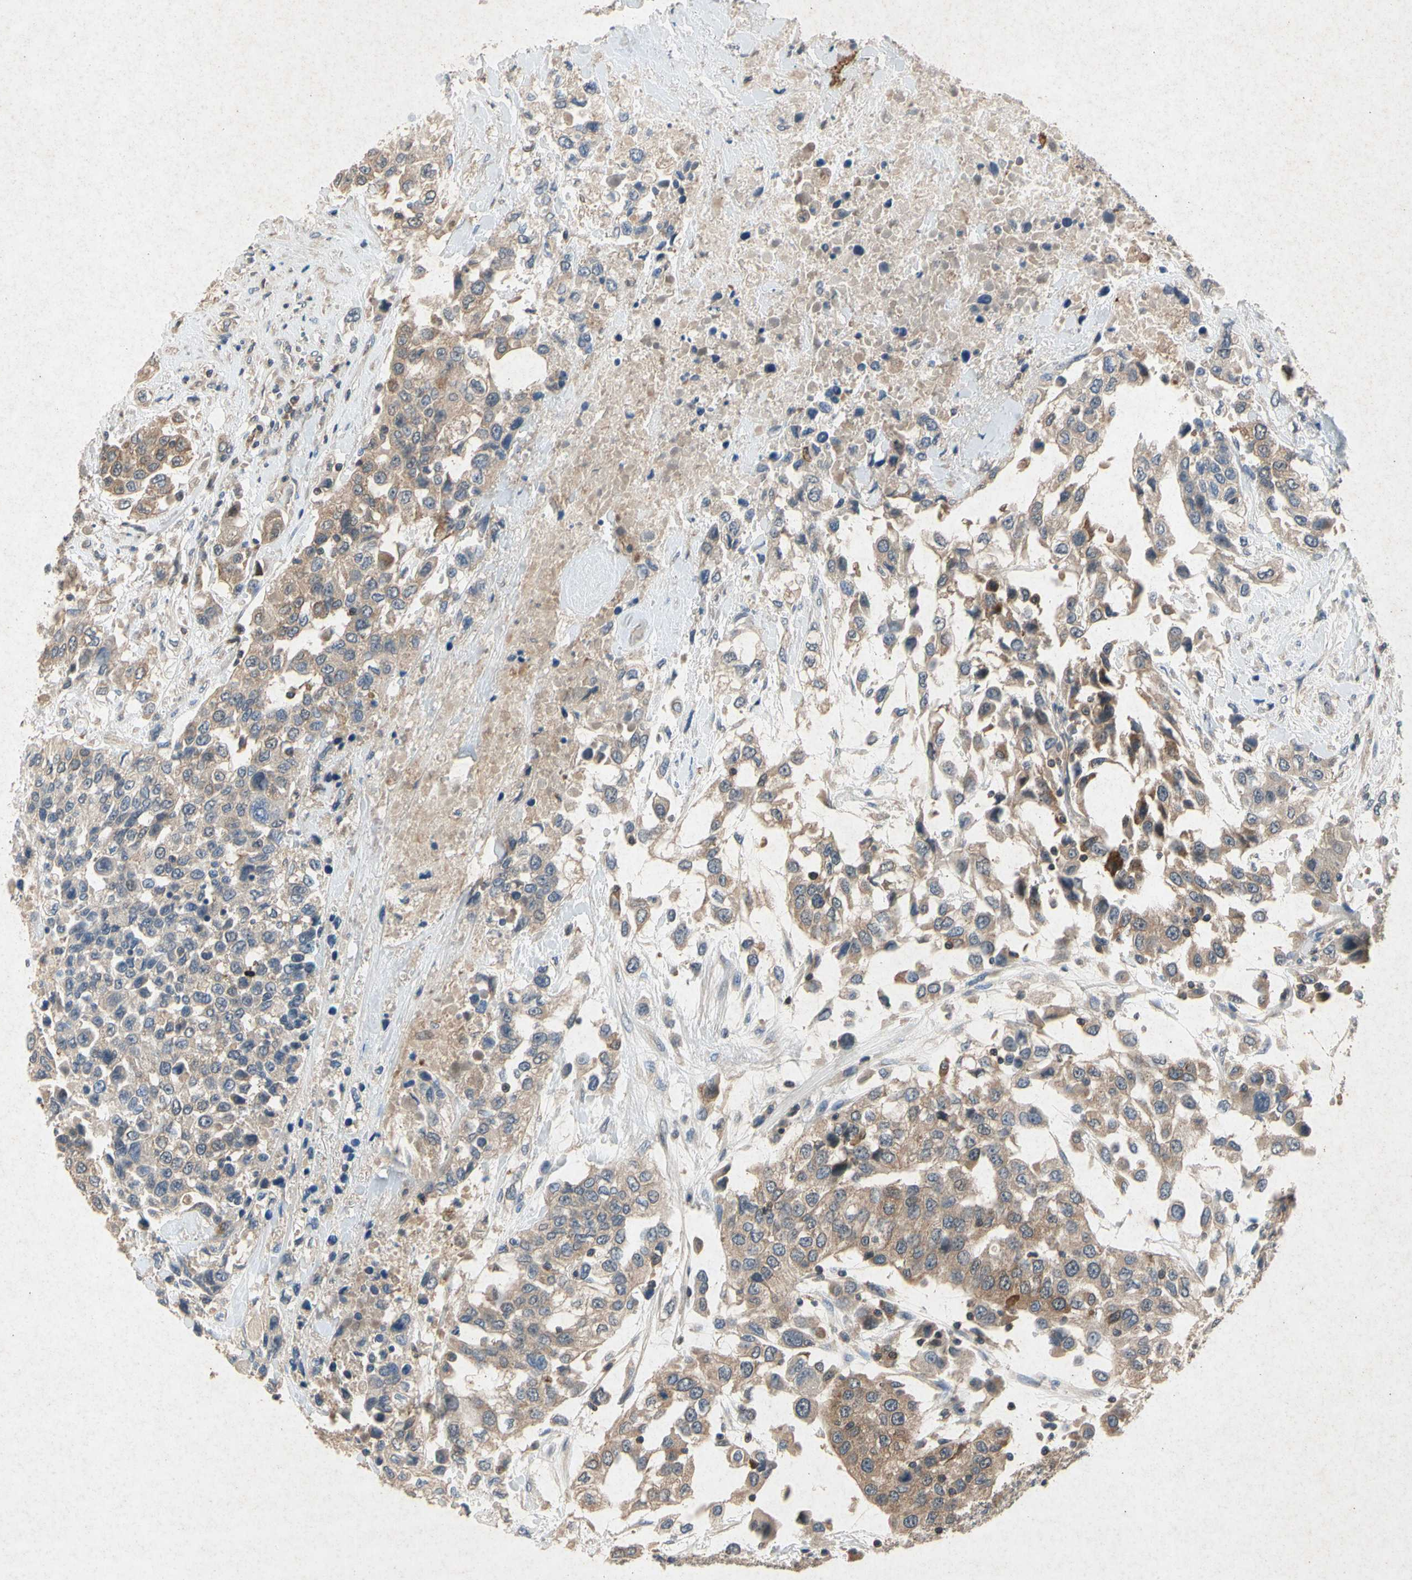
{"staining": {"intensity": "moderate", "quantity": ">75%", "location": "cytoplasmic/membranous"}, "tissue": "urothelial cancer", "cell_type": "Tumor cells", "image_type": "cancer", "snomed": [{"axis": "morphology", "description": "Urothelial carcinoma, High grade"}, {"axis": "topography", "description": "Urinary bladder"}], "caption": "An IHC micrograph of tumor tissue is shown. Protein staining in brown labels moderate cytoplasmic/membranous positivity in urothelial carcinoma (high-grade) within tumor cells. The staining was performed using DAB (3,3'-diaminobenzidine) to visualize the protein expression in brown, while the nuclei were stained in blue with hematoxylin (Magnification: 20x).", "gene": "RPS6KA1", "patient": {"sex": "female", "age": 80}}